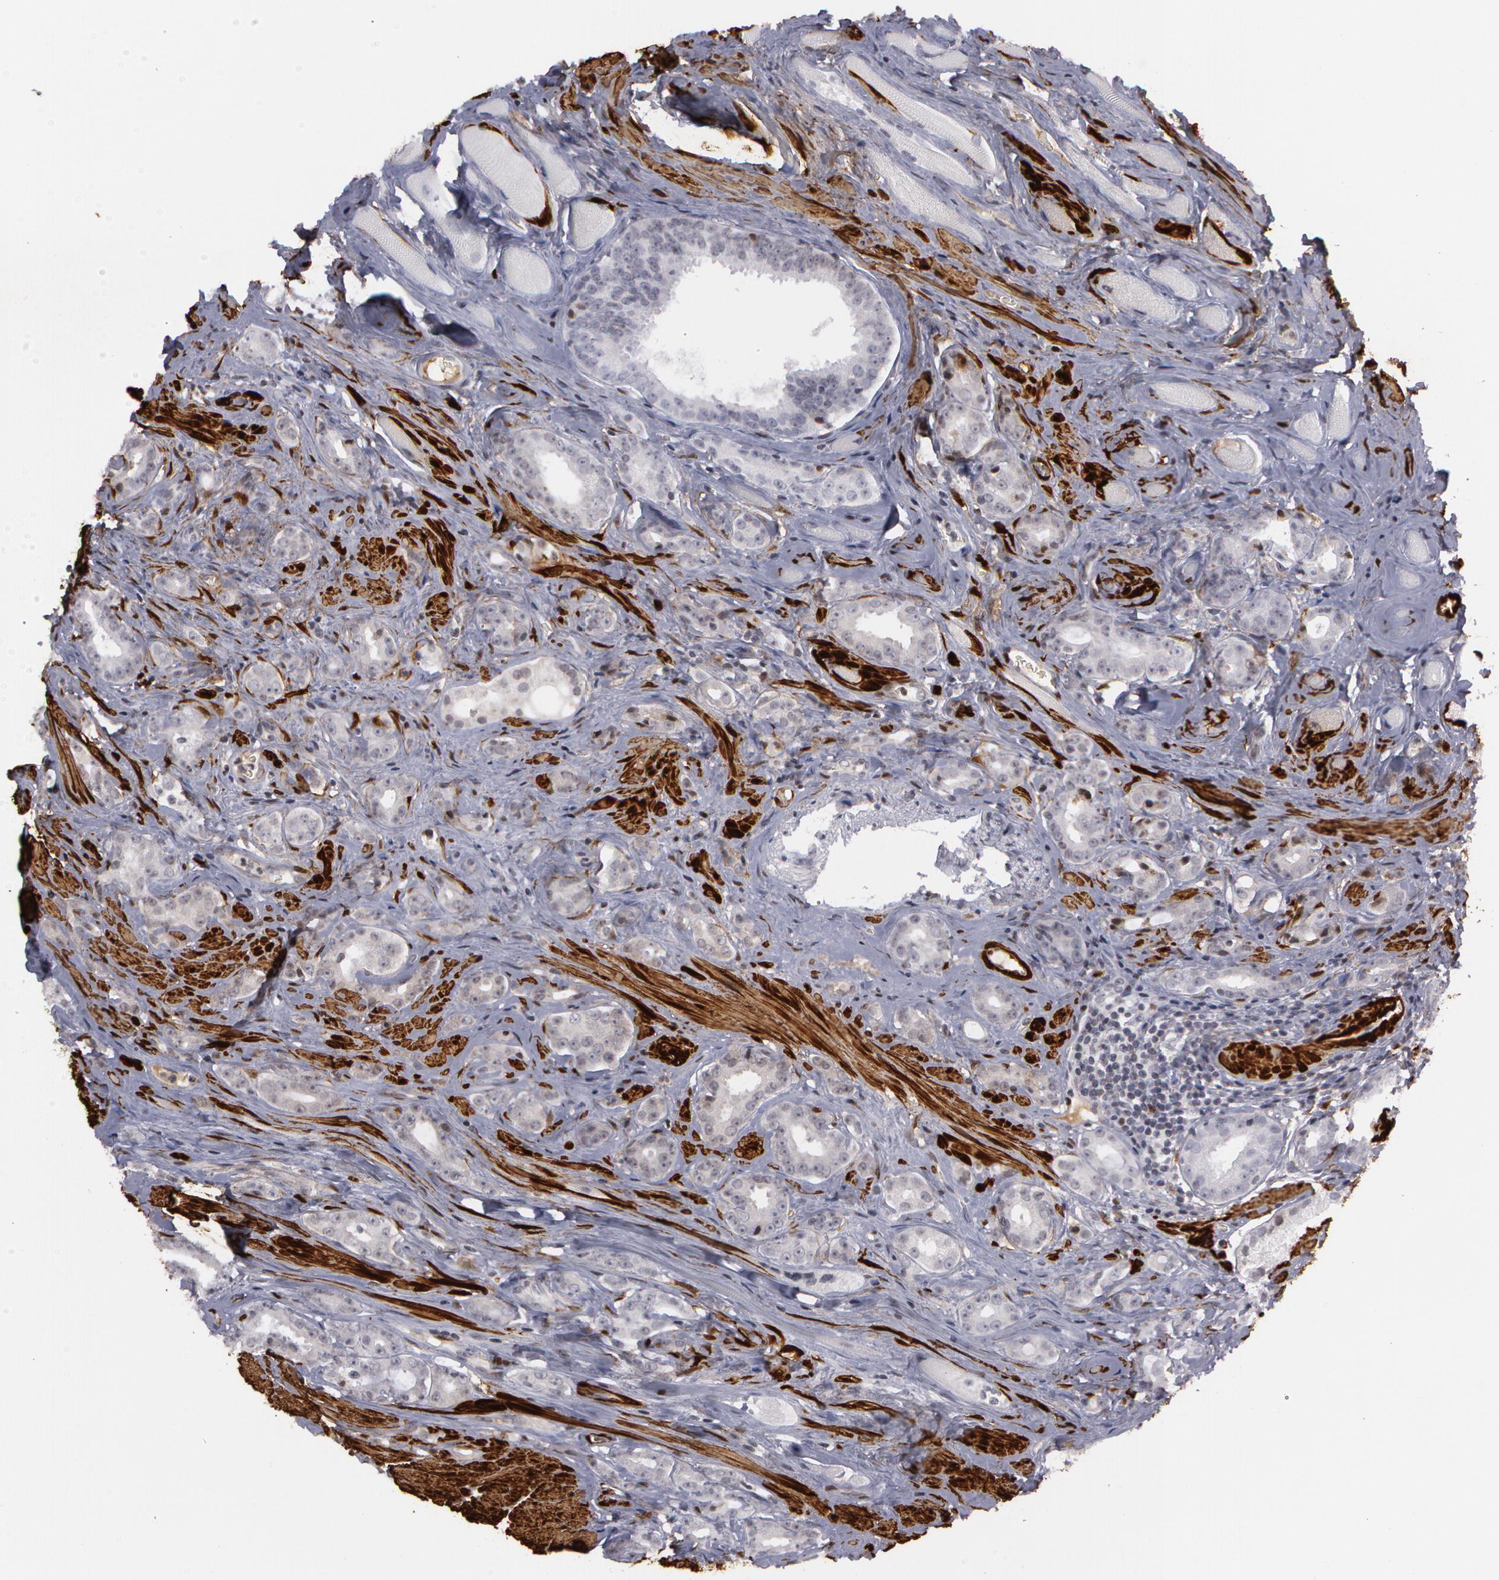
{"staining": {"intensity": "weak", "quantity": "25%-75%", "location": "cytoplasmic/membranous"}, "tissue": "prostate cancer", "cell_type": "Tumor cells", "image_type": "cancer", "snomed": [{"axis": "morphology", "description": "Adenocarcinoma, Medium grade"}, {"axis": "topography", "description": "Prostate"}], "caption": "The micrograph demonstrates a brown stain indicating the presence of a protein in the cytoplasmic/membranous of tumor cells in prostate cancer (adenocarcinoma (medium-grade)). (DAB IHC with brightfield microscopy, high magnification).", "gene": "TAGLN", "patient": {"sex": "male", "age": 53}}